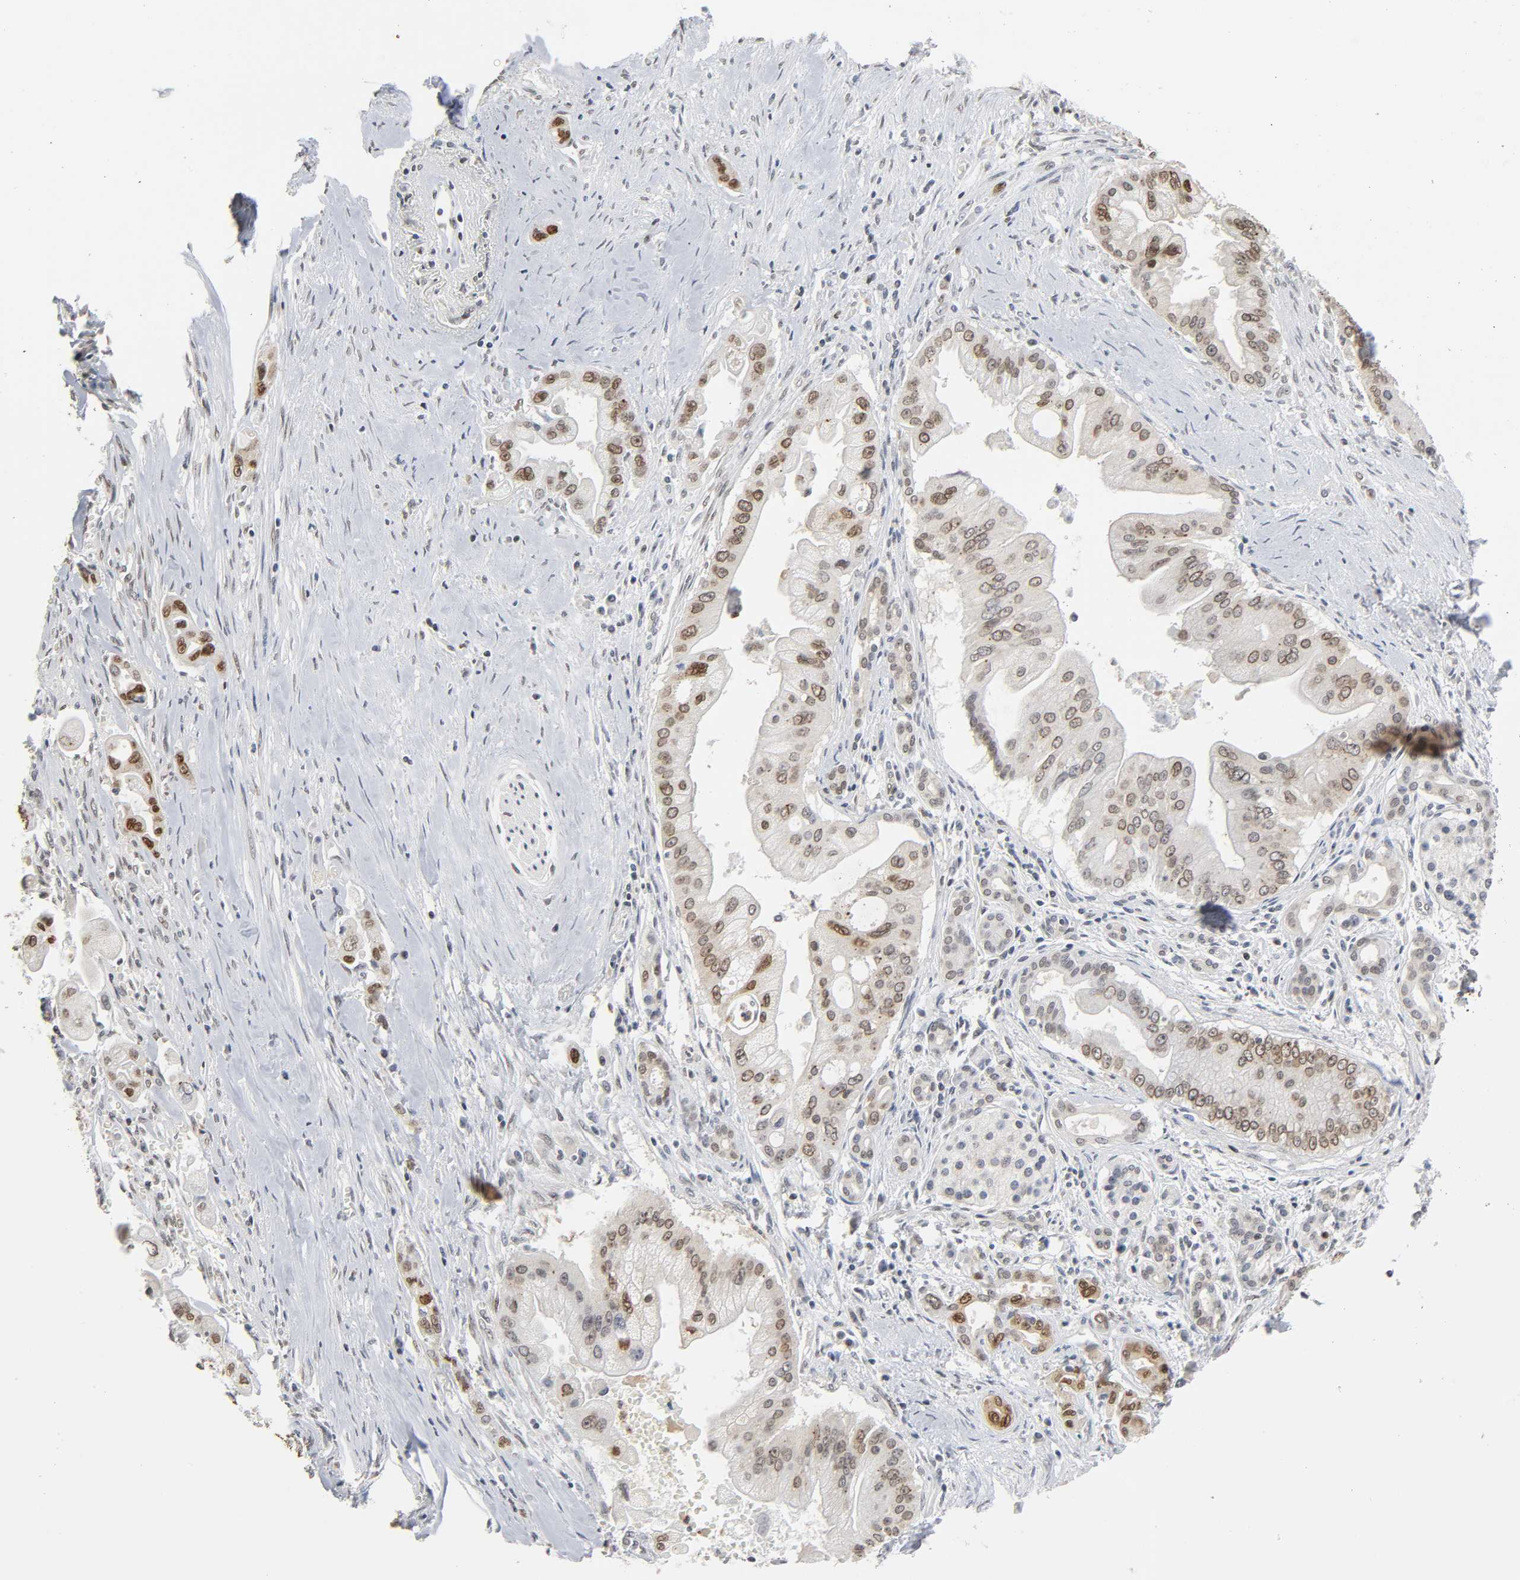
{"staining": {"intensity": "moderate", "quantity": ">75%", "location": "nuclear"}, "tissue": "pancreatic cancer", "cell_type": "Tumor cells", "image_type": "cancer", "snomed": [{"axis": "morphology", "description": "Adenocarcinoma, NOS"}, {"axis": "topography", "description": "Pancreas"}], "caption": "Immunohistochemistry image of neoplastic tissue: adenocarcinoma (pancreatic) stained using immunohistochemistry demonstrates medium levels of moderate protein expression localized specifically in the nuclear of tumor cells, appearing as a nuclear brown color.", "gene": "SUMO1", "patient": {"sex": "male", "age": 59}}